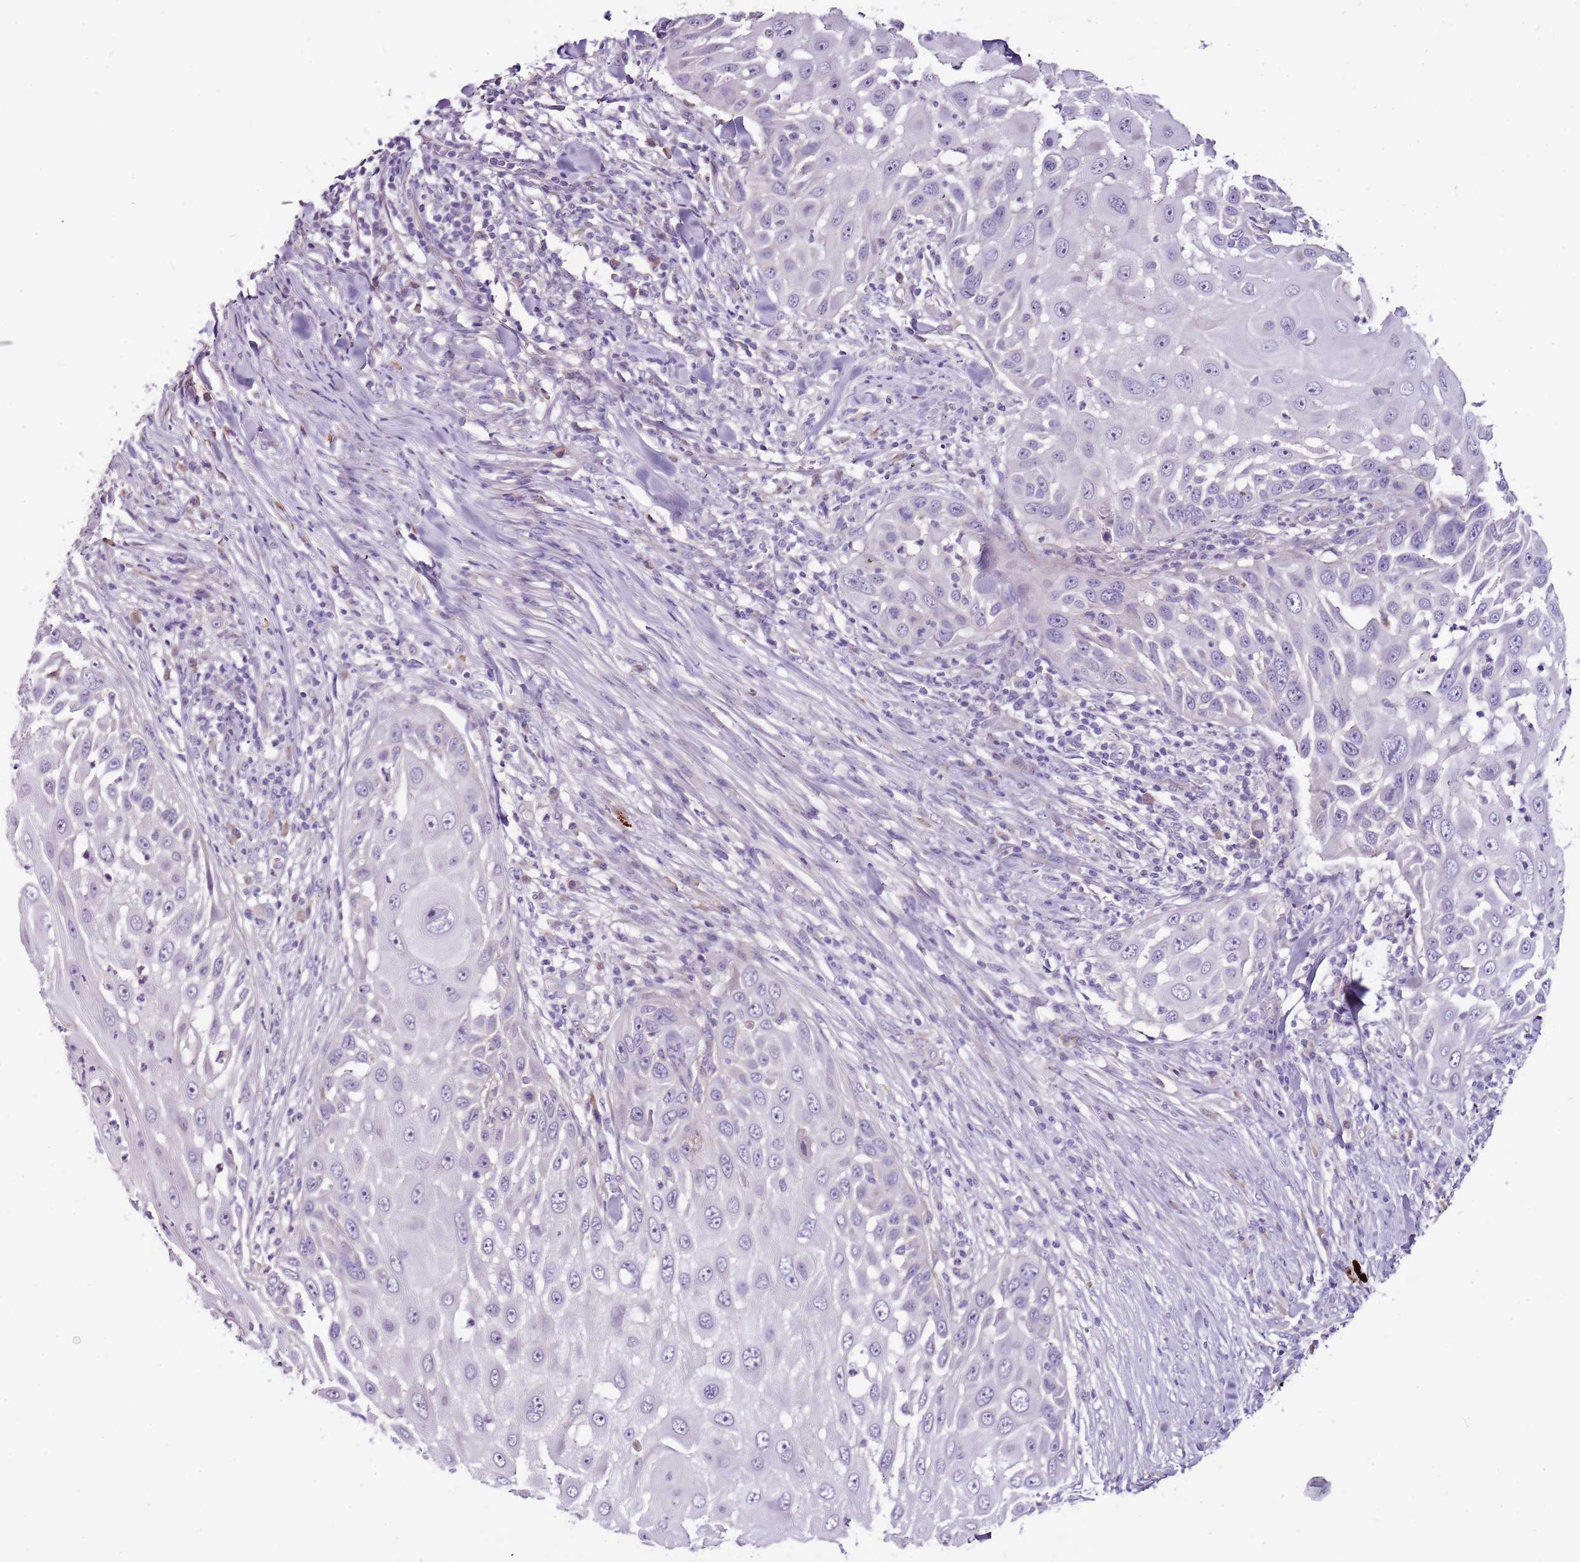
{"staining": {"intensity": "negative", "quantity": "none", "location": "none"}, "tissue": "skin cancer", "cell_type": "Tumor cells", "image_type": "cancer", "snomed": [{"axis": "morphology", "description": "Squamous cell carcinoma, NOS"}, {"axis": "topography", "description": "Skin"}], "caption": "Micrograph shows no protein positivity in tumor cells of skin cancer (squamous cell carcinoma) tissue.", "gene": "NKX2-3", "patient": {"sex": "female", "age": 44}}